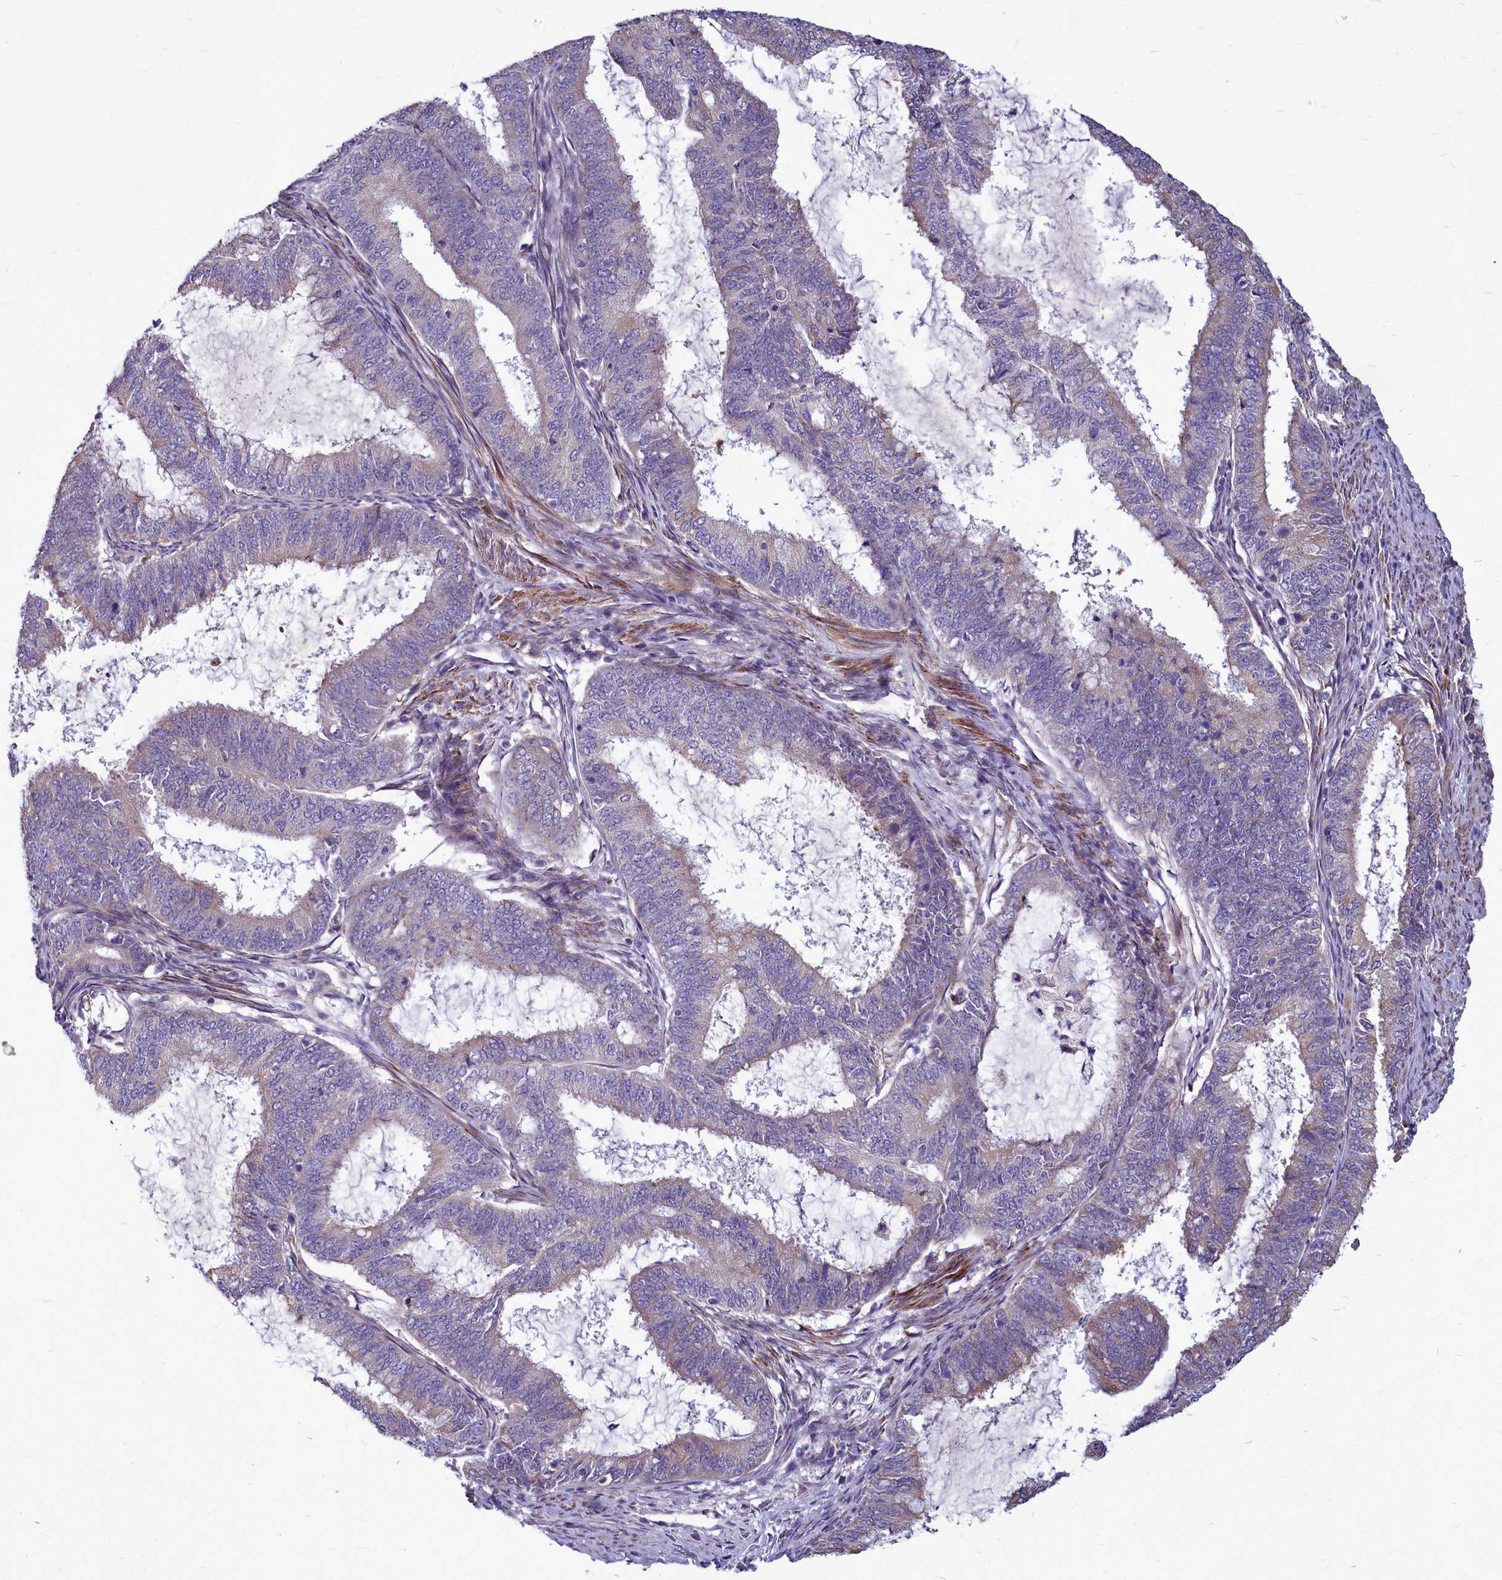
{"staining": {"intensity": "weak", "quantity": "<25%", "location": "cytoplasmic/membranous"}, "tissue": "endometrial cancer", "cell_type": "Tumor cells", "image_type": "cancer", "snomed": [{"axis": "morphology", "description": "Adenocarcinoma, NOS"}, {"axis": "topography", "description": "Endometrium"}], "caption": "Immunohistochemistry of endometrial cancer (adenocarcinoma) demonstrates no staining in tumor cells. Brightfield microscopy of immunohistochemistry stained with DAB (3,3'-diaminobenzidine) (brown) and hematoxylin (blue), captured at high magnification.", "gene": "SMPD4", "patient": {"sex": "female", "age": 51}}